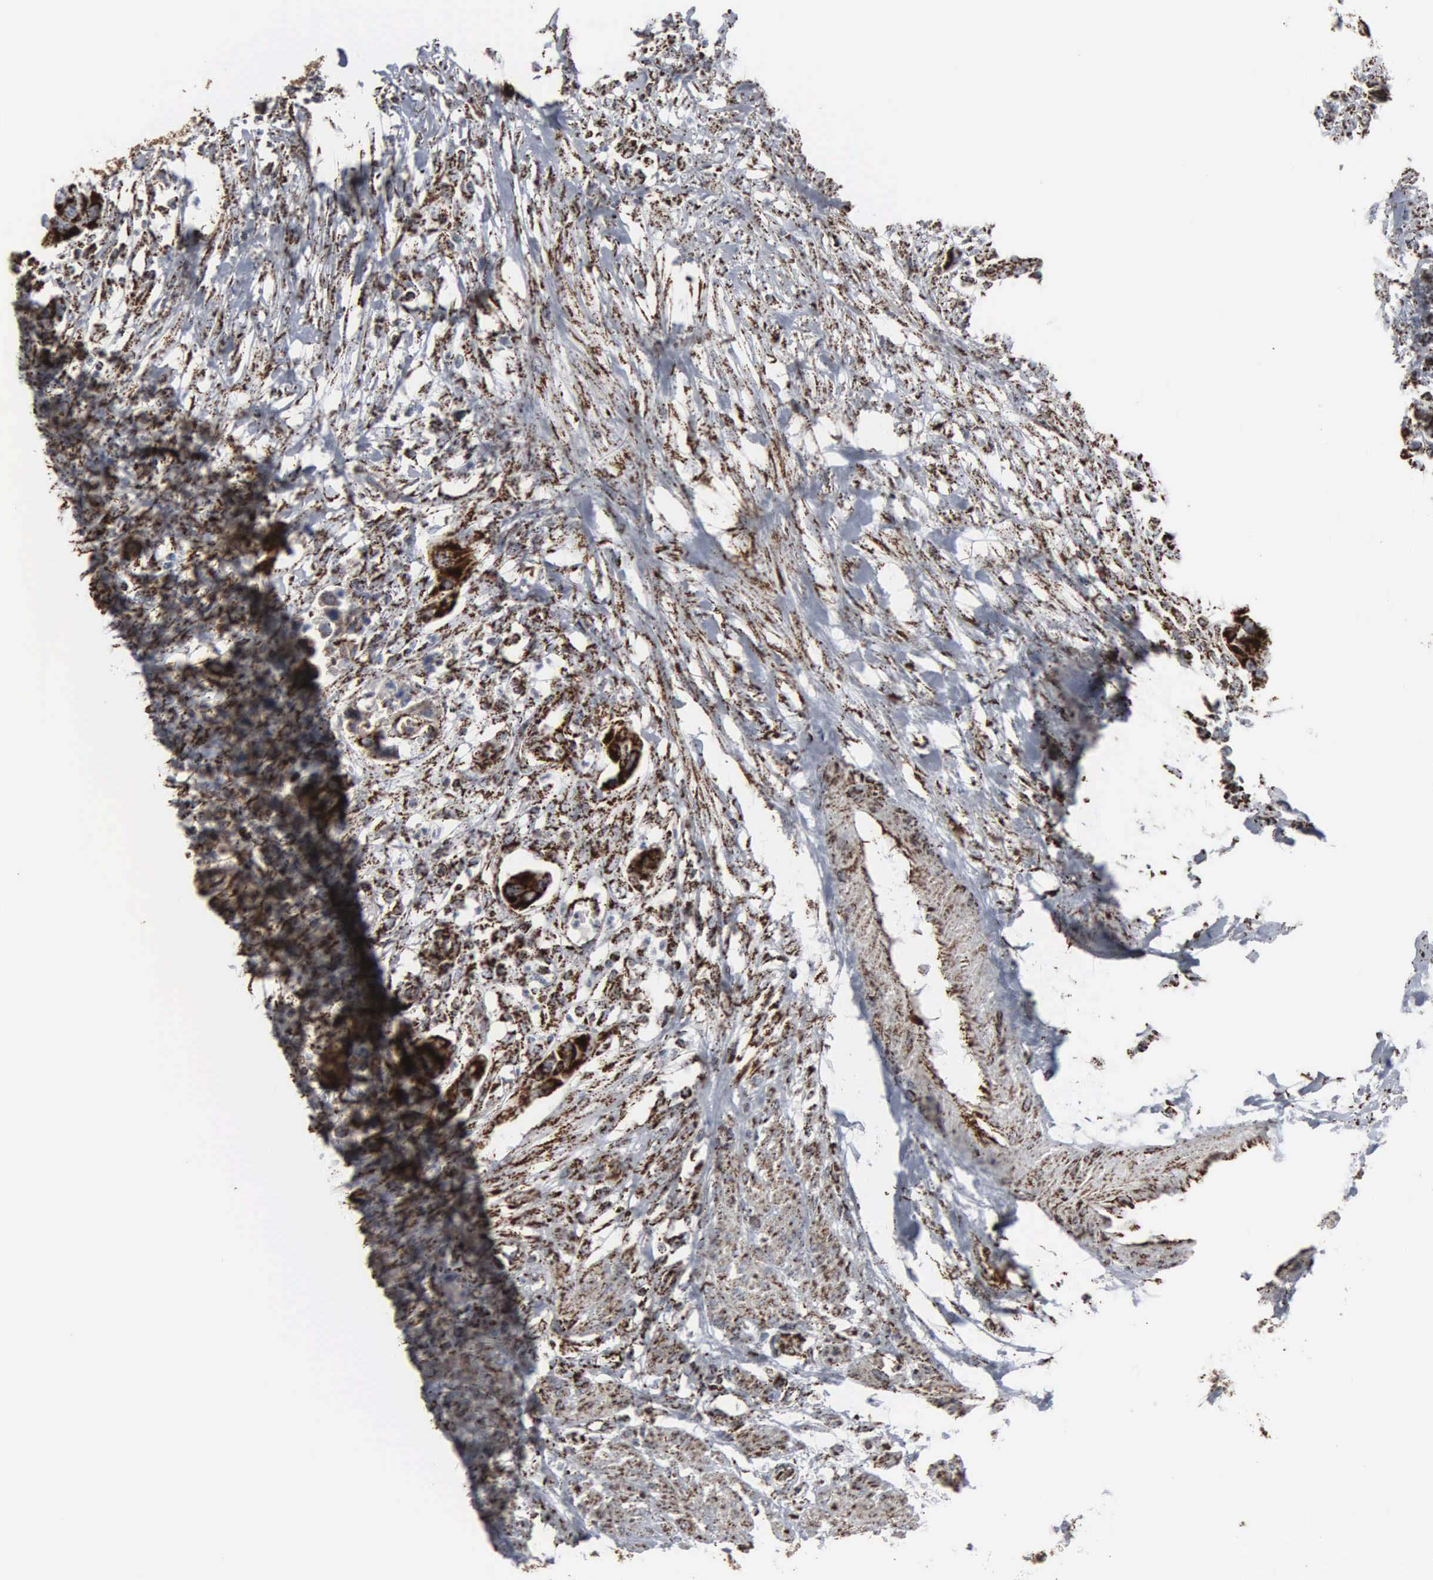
{"staining": {"intensity": "strong", "quantity": ">75%", "location": "cytoplasmic/membranous"}, "tissue": "urothelial cancer", "cell_type": "Tumor cells", "image_type": "cancer", "snomed": [{"axis": "morphology", "description": "Urothelial carcinoma, High grade"}, {"axis": "topography", "description": "Urinary bladder"}], "caption": "Protein staining of urothelial cancer tissue demonstrates strong cytoplasmic/membranous staining in about >75% of tumor cells. The protein is shown in brown color, while the nuclei are stained blue.", "gene": "HSPA9", "patient": {"sex": "male", "age": 55}}